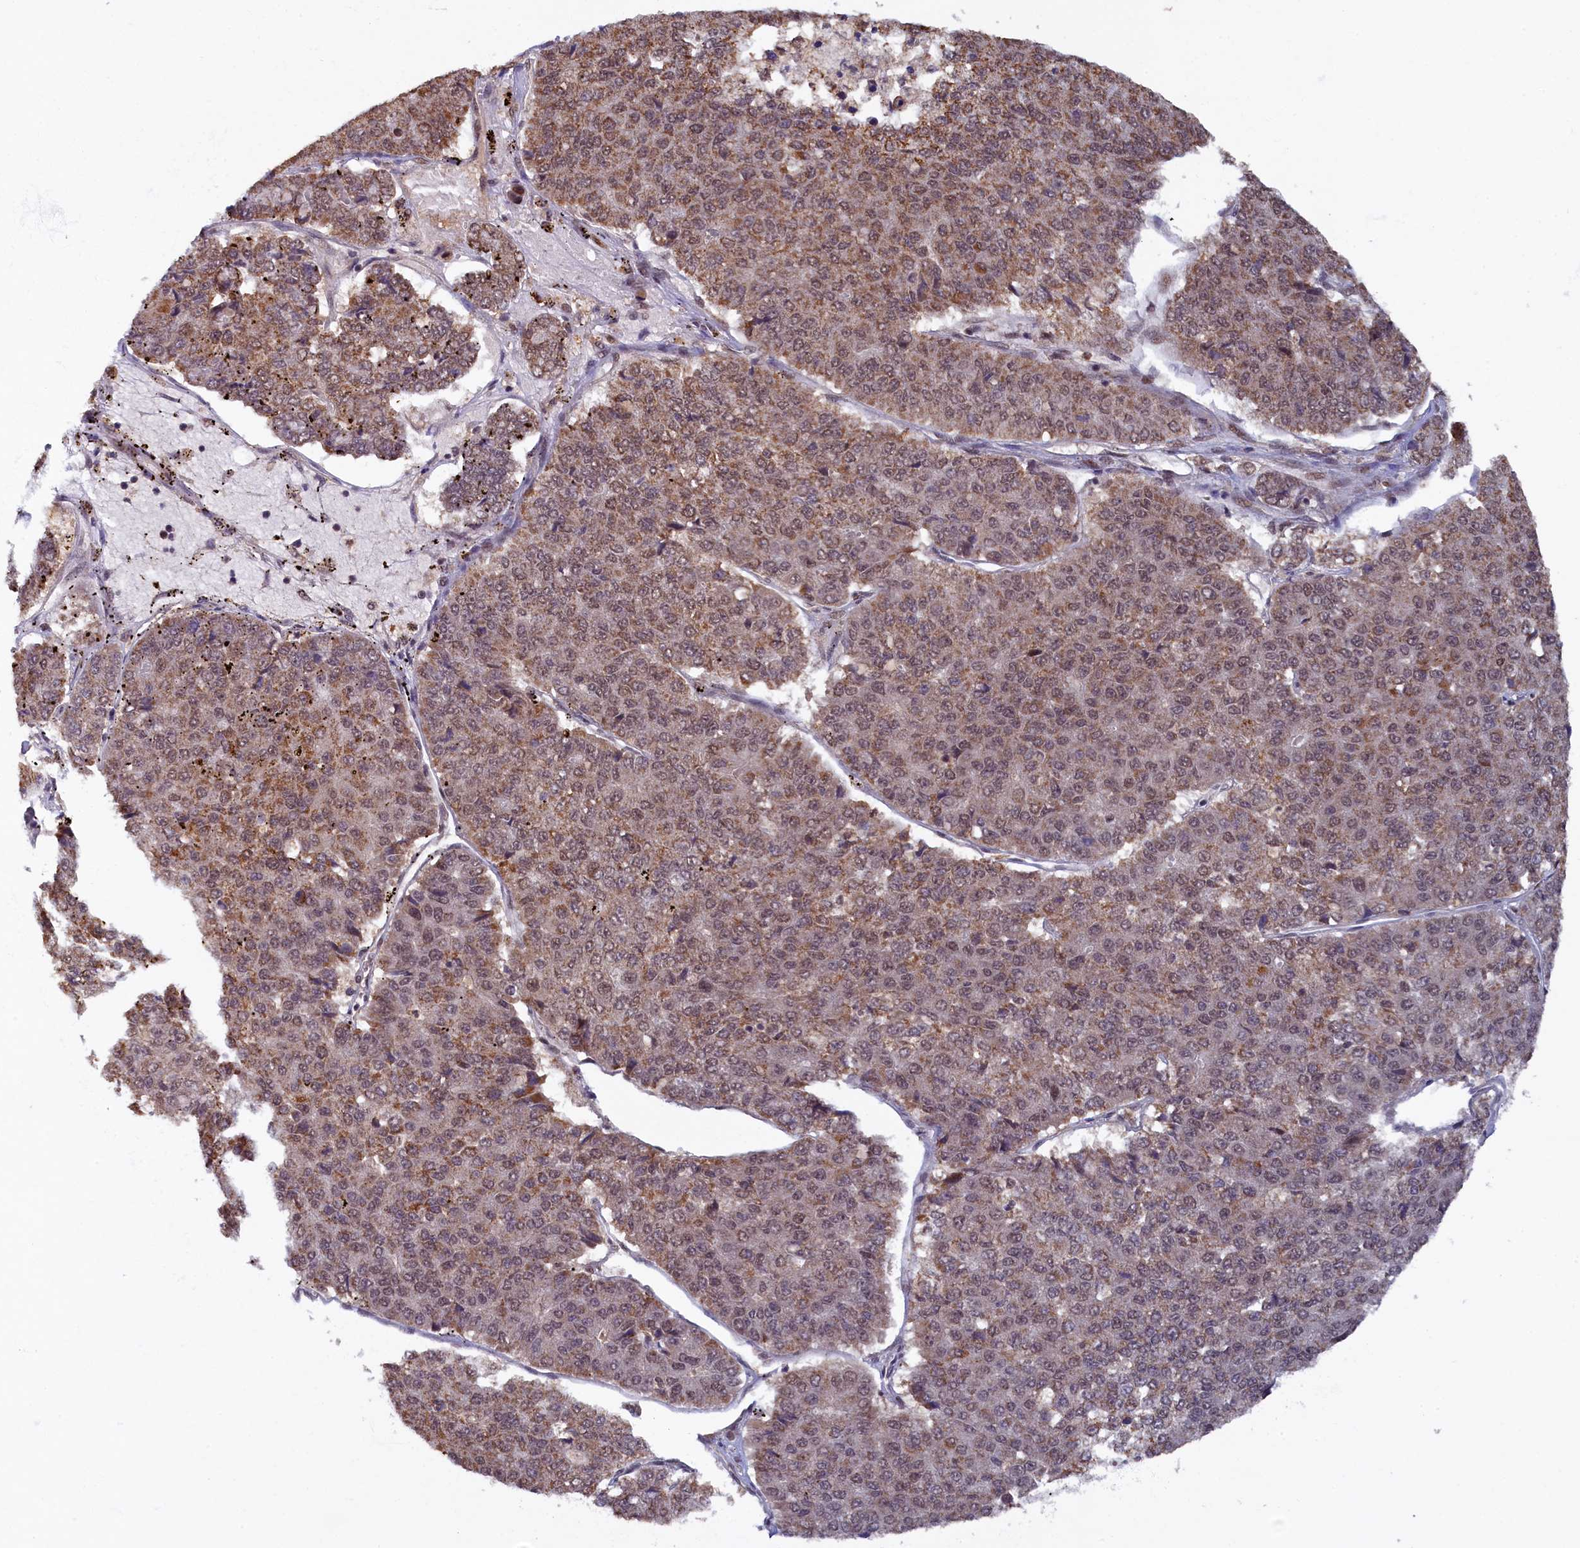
{"staining": {"intensity": "moderate", "quantity": ">75%", "location": "cytoplasmic/membranous"}, "tissue": "pancreatic cancer", "cell_type": "Tumor cells", "image_type": "cancer", "snomed": [{"axis": "morphology", "description": "Adenocarcinoma, NOS"}, {"axis": "topography", "description": "Pancreas"}], "caption": "Adenocarcinoma (pancreatic) tissue reveals moderate cytoplasmic/membranous positivity in about >75% of tumor cells, visualized by immunohistochemistry.", "gene": "BRCA1", "patient": {"sex": "male", "age": 50}}